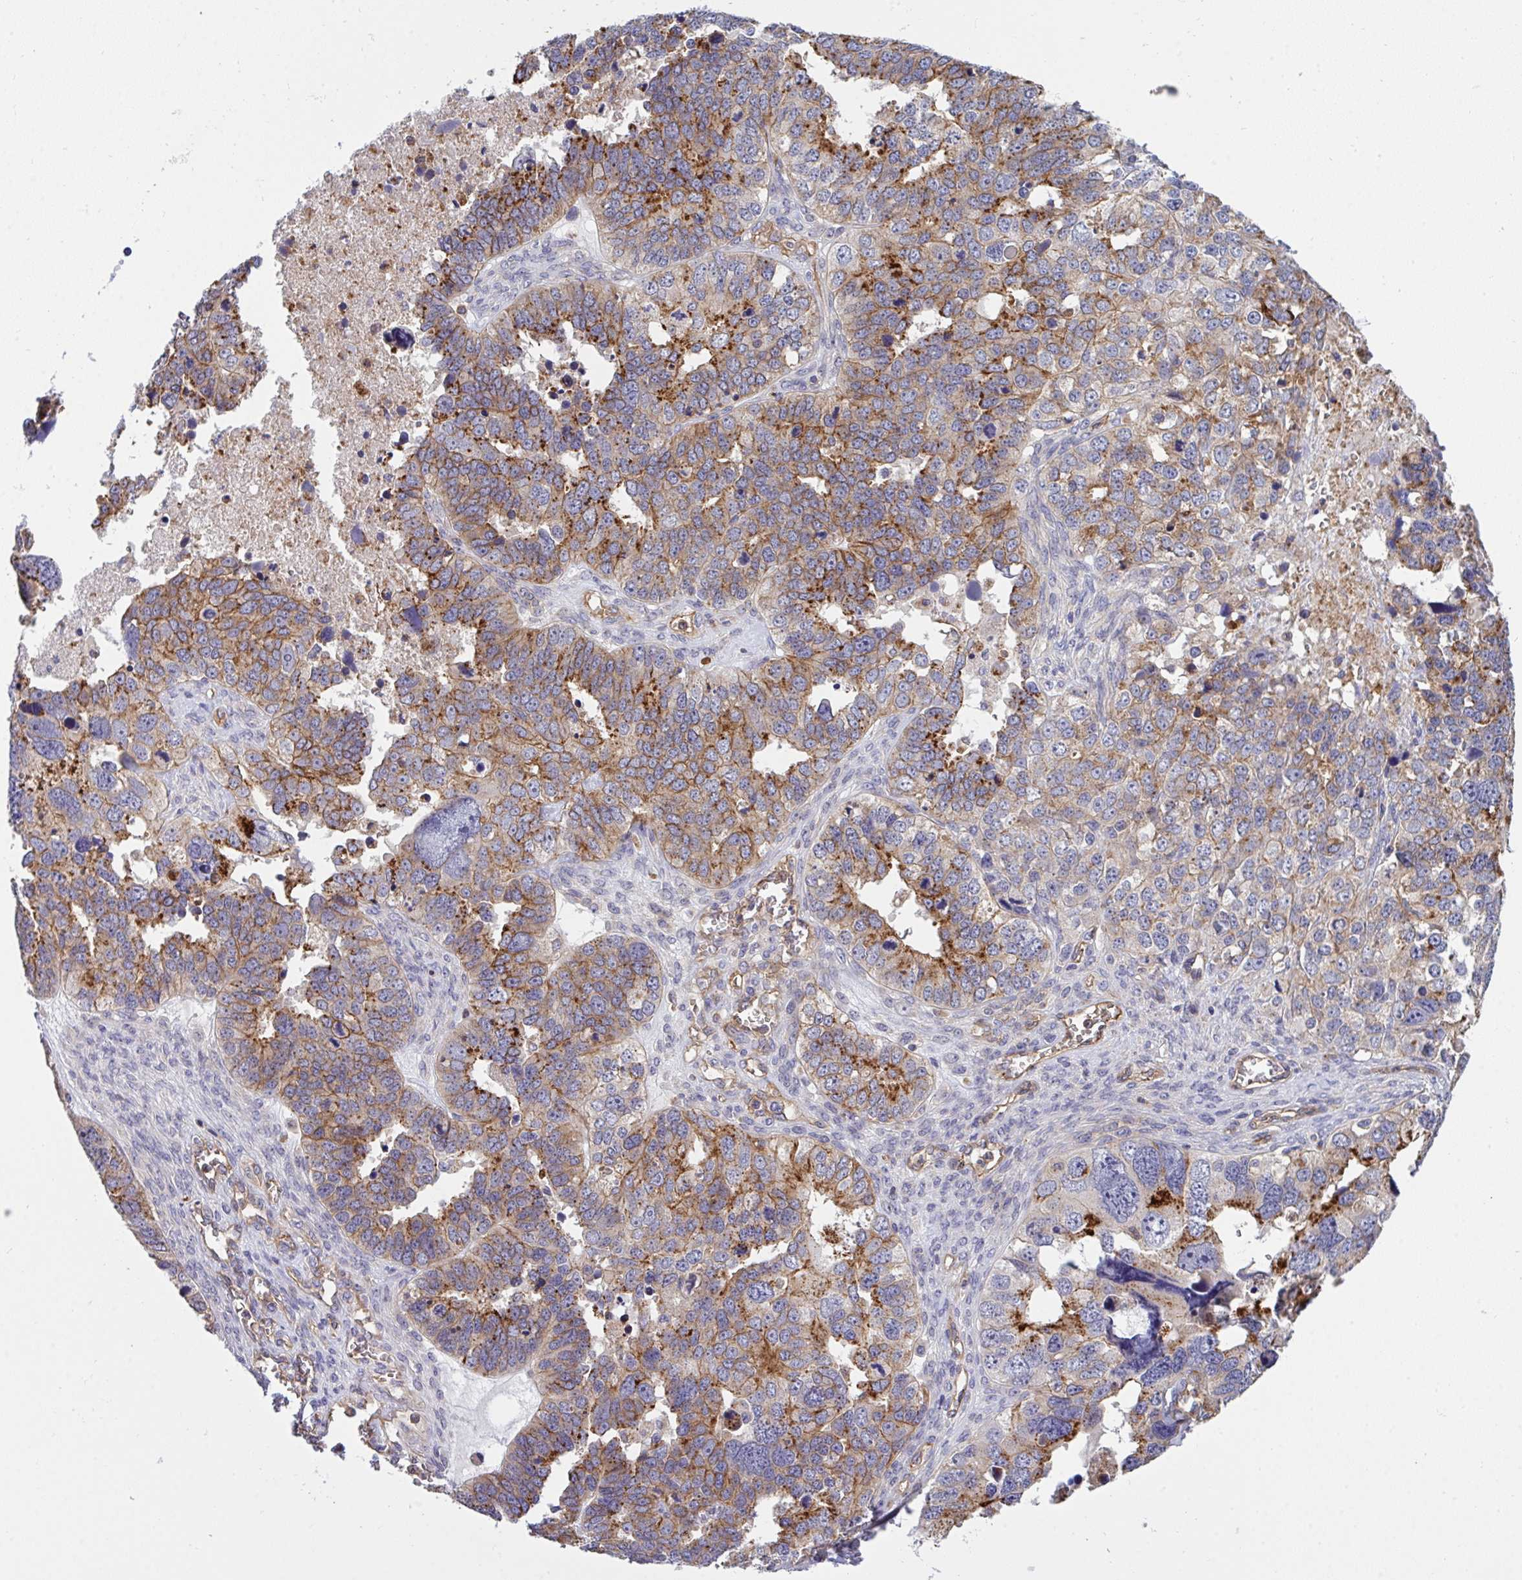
{"staining": {"intensity": "strong", "quantity": "25%-75%", "location": "cytoplasmic/membranous"}, "tissue": "ovarian cancer", "cell_type": "Tumor cells", "image_type": "cancer", "snomed": [{"axis": "morphology", "description": "Cystadenocarcinoma, serous, NOS"}, {"axis": "topography", "description": "Ovary"}], "caption": "Serous cystadenocarcinoma (ovarian) stained for a protein (brown) exhibits strong cytoplasmic/membranous positive positivity in about 25%-75% of tumor cells.", "gene": "C4orf36", "patient": {"sex": "female", "age": 76}}